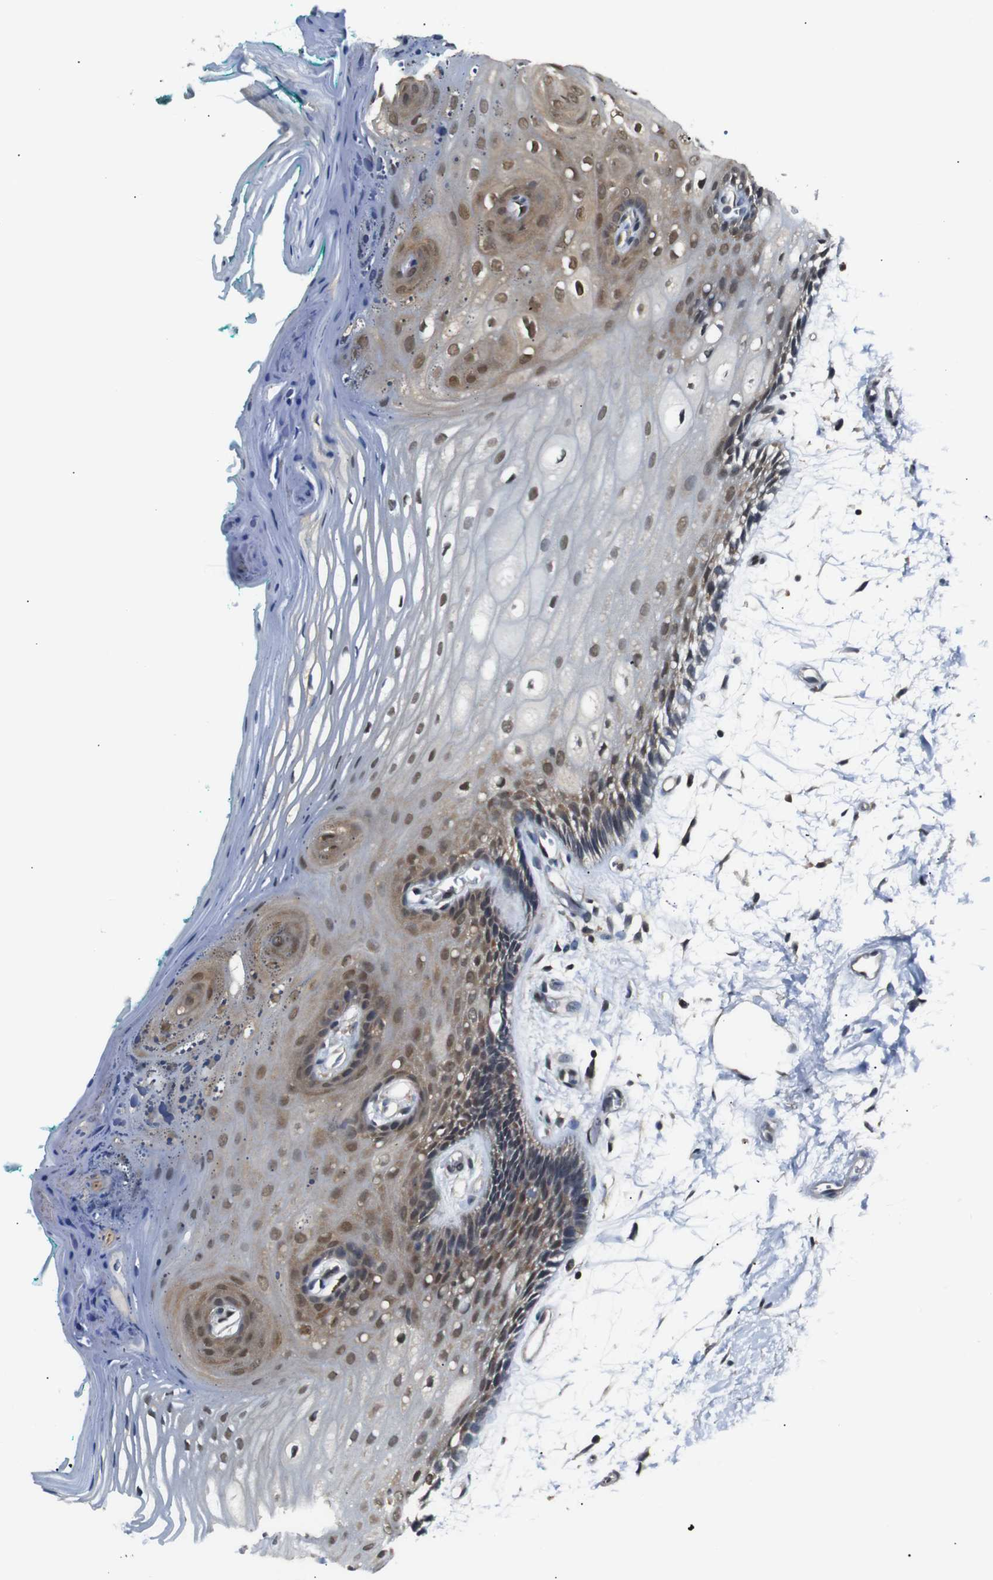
{"staining": {"intensity": "moderate", "quantity": "25%-75%", "location": "cytoplasmic/membranous,nuclear"}, "tissue": "oral mucosa", "cell_type": "Squamous epithelial cells", "image_type": "normal", "snomed": [{"axis": "morphology", "description": "Normal tissue, NOS"}, {"axis": "topography", "description": "Skeletal muscle"}, {"axis": "topography", "description": "Oral tissue"}, {"axis": "topography", "description": "Peripheral nerve tissue"}], "caption": "Benign oral mucosa shows moderate cytoplasmic/membranous,nuclear staining in about 25%-75% of squamous epithelial cells.", "gene": "UBXN1", "patient": {"sex": "female", "age": 84}}